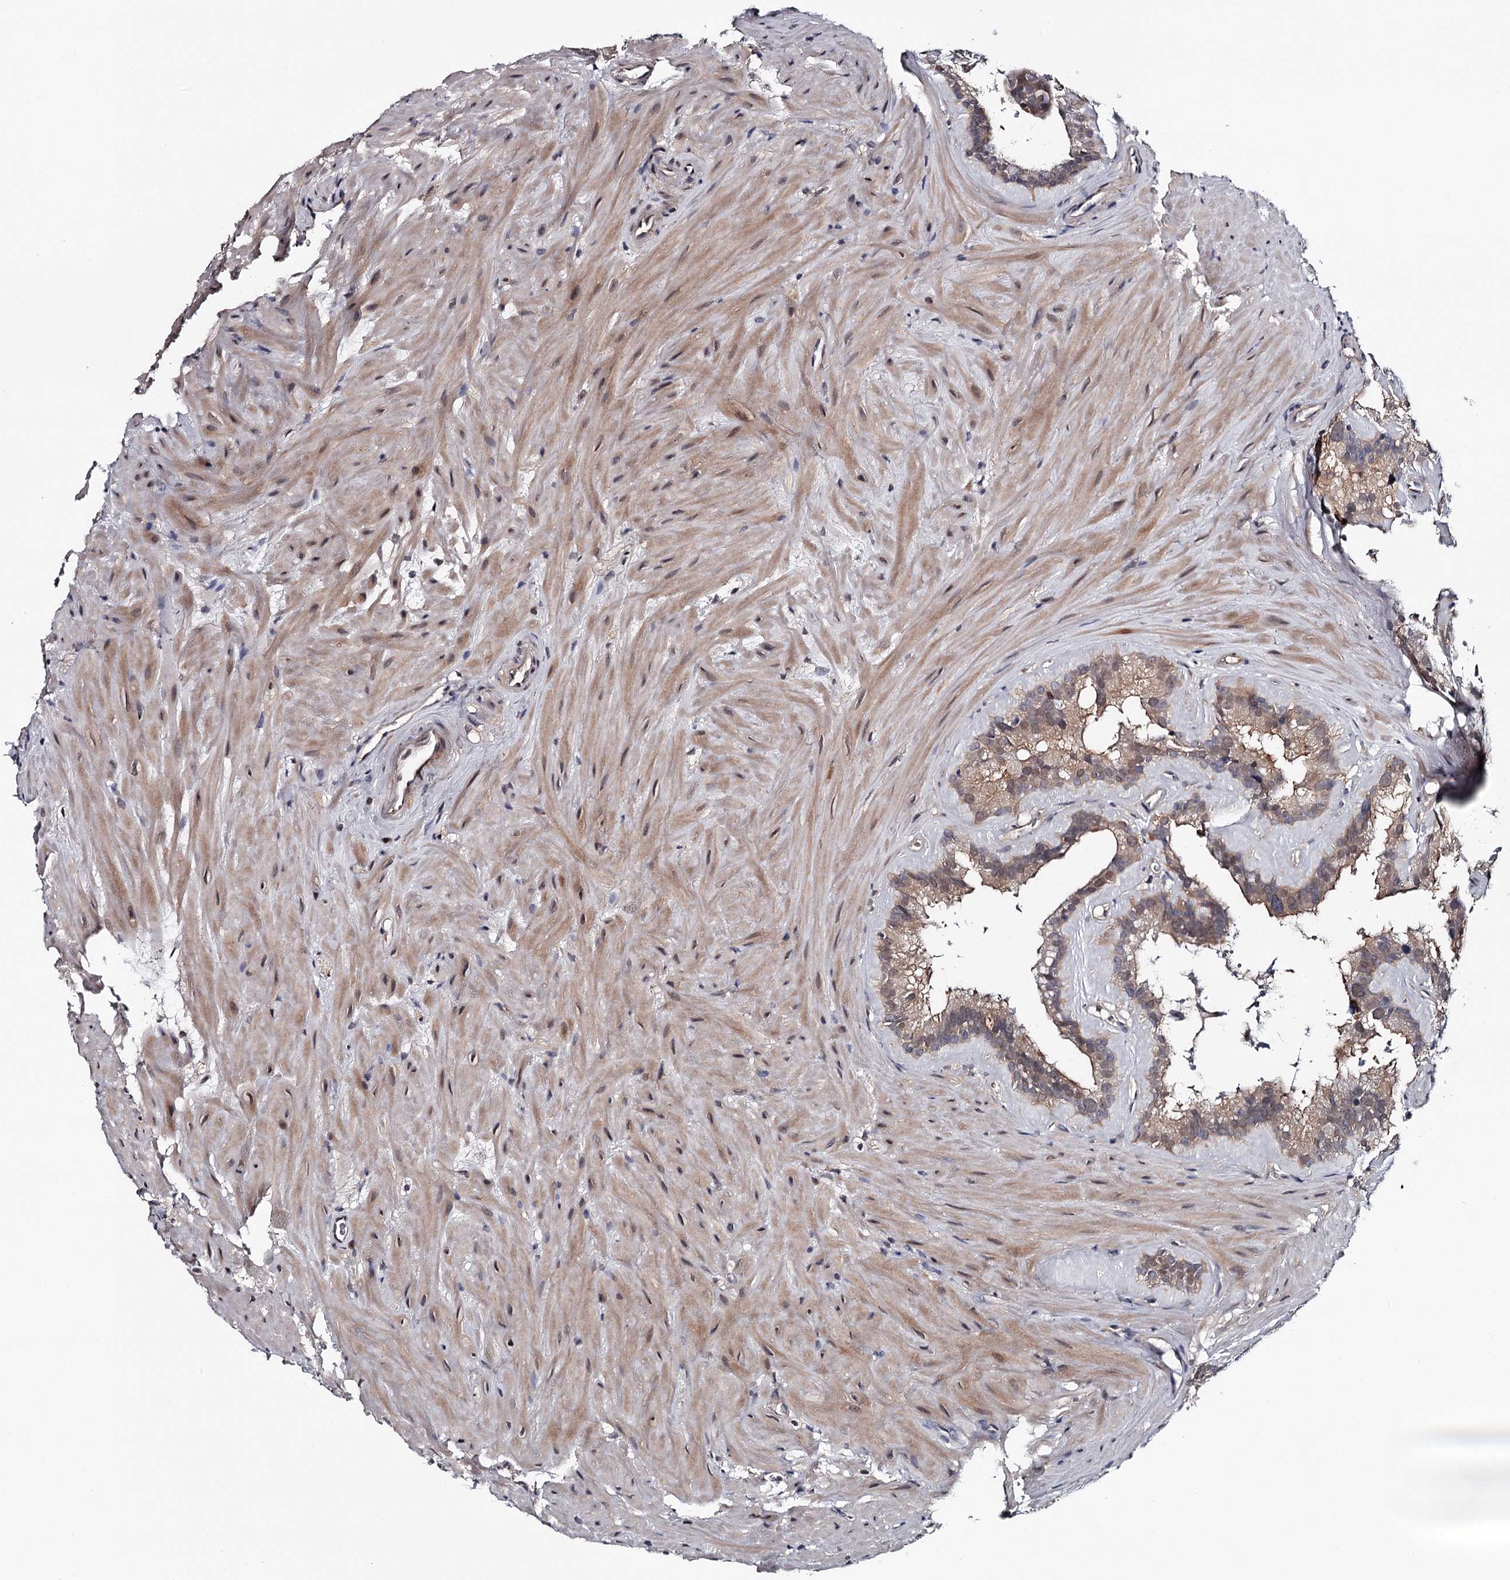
{"staining": {"intensity": "moderate", "quantity": ">75%", "location": "cytoplasmic/membranous"}, "tissue": "seminal vesicle", "cell_type": "Glandular cells", "image_type": "normal", "snomed": [{"axis": "morphology", "description": "Normal tissue, NOS"}, {"axis": "topography", "description": "Prostate"}, {"axis": "topography", "description": "Seminal veicle"}], "caption": "A high-resolution photomicrograph shows IHC staining of unremarkable seminal vesicle, which displays moderate cytoplasmic/membranous positivity in approximately >75% of glandular cells.", "gene": "GTSF1", "patient": {"sex": "male", "age": 59}}